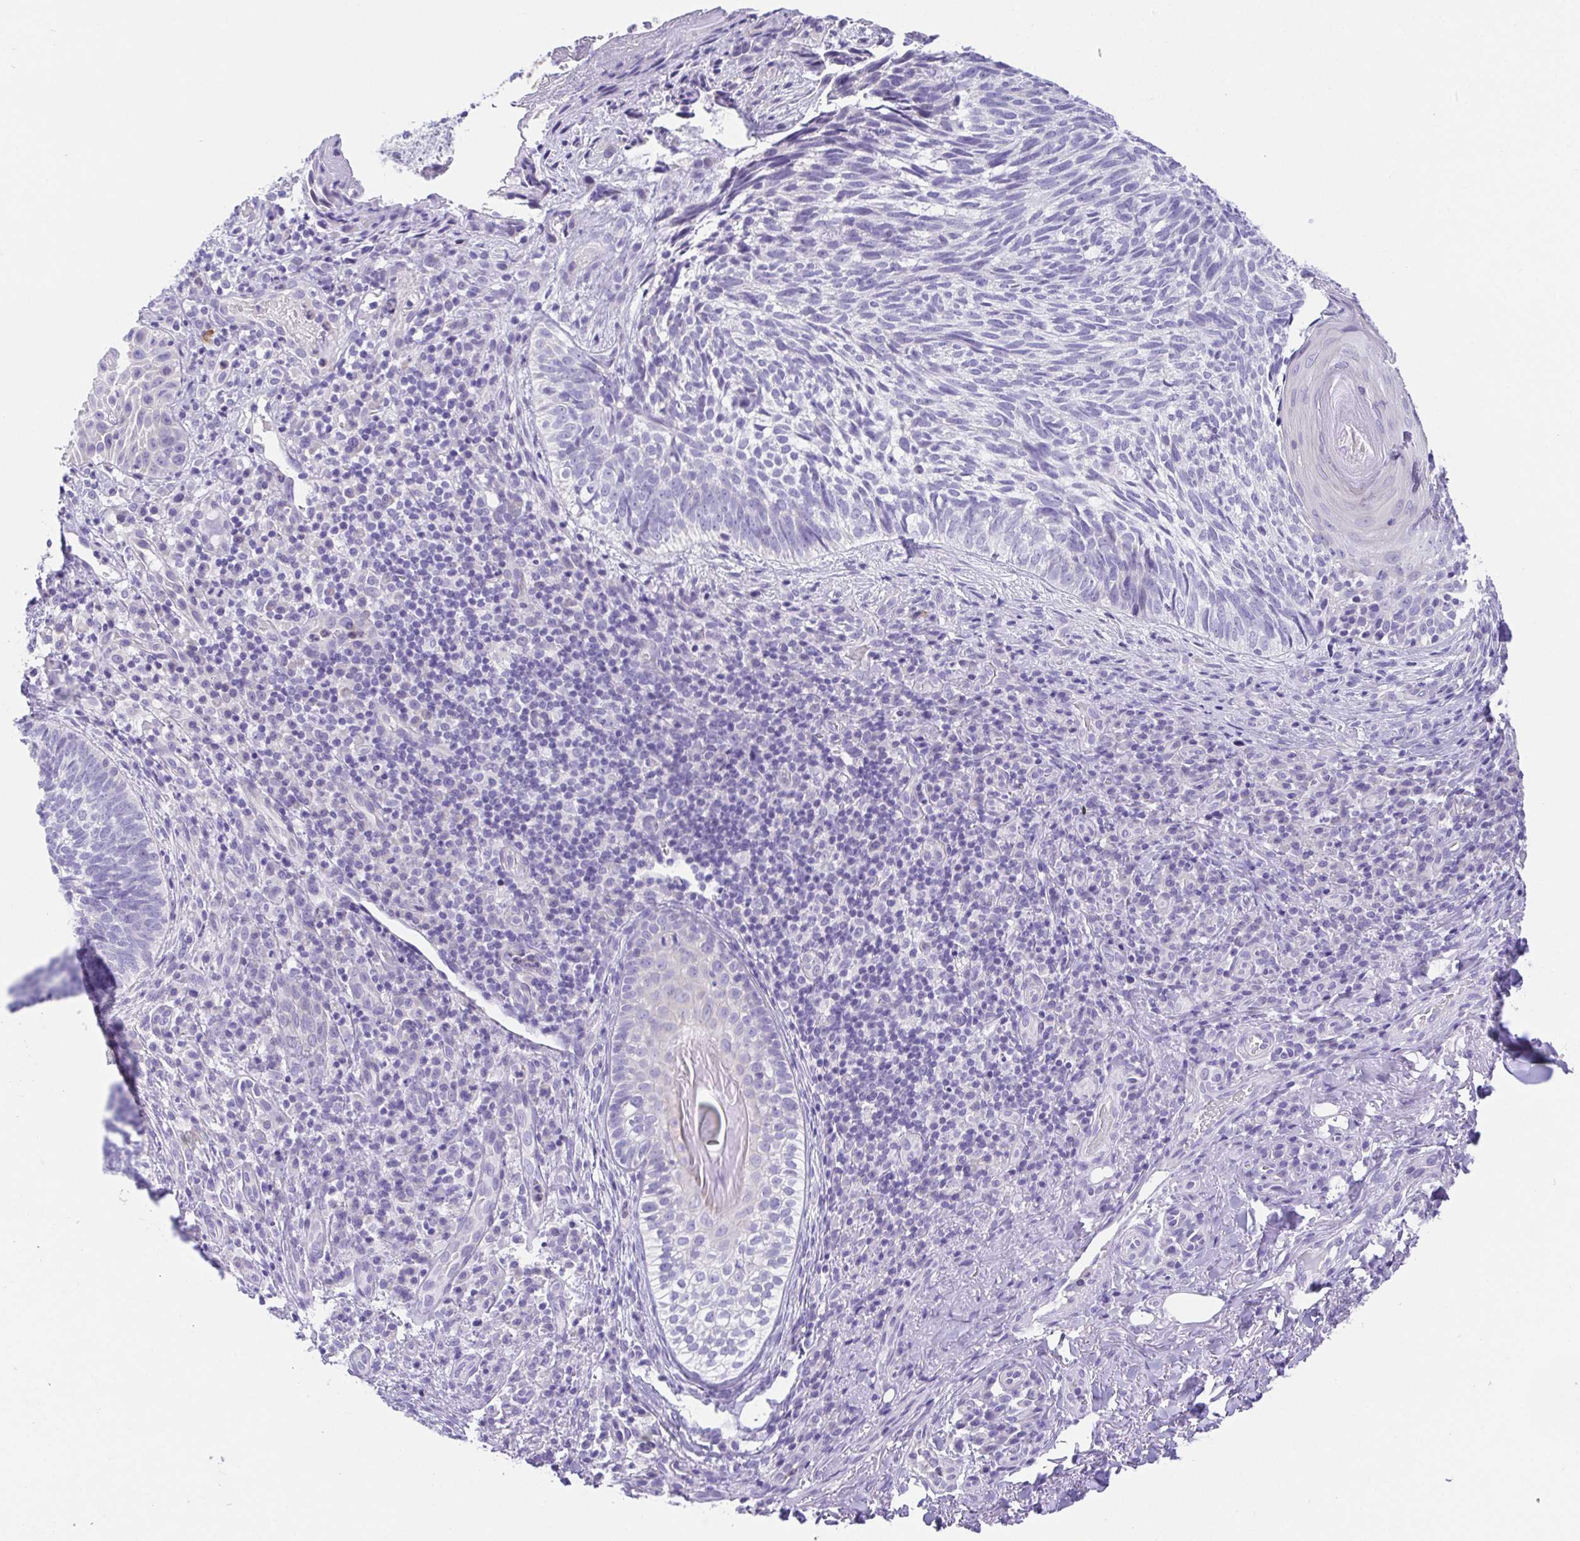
{"staining": {"intensity": "negative", "quantity": "none", "location": "none"}, "tissue": "skin cancer", "cell_type": "Tumor cells", "image_type": "cancer", "snomed": [{"axis": "morphology", "description": "Basal cell carcinoma"}, {"axis": "topography", "description": "Skin"}], "caption": "The immunohistochemistry image has no significant staining in tumor cells of basal cell carcinoma (skin) tissue. (DAB IHC with hematoxylin counter stain).", "gene": "LUZP4", "patient": {"sex": "male", "age": 65}}